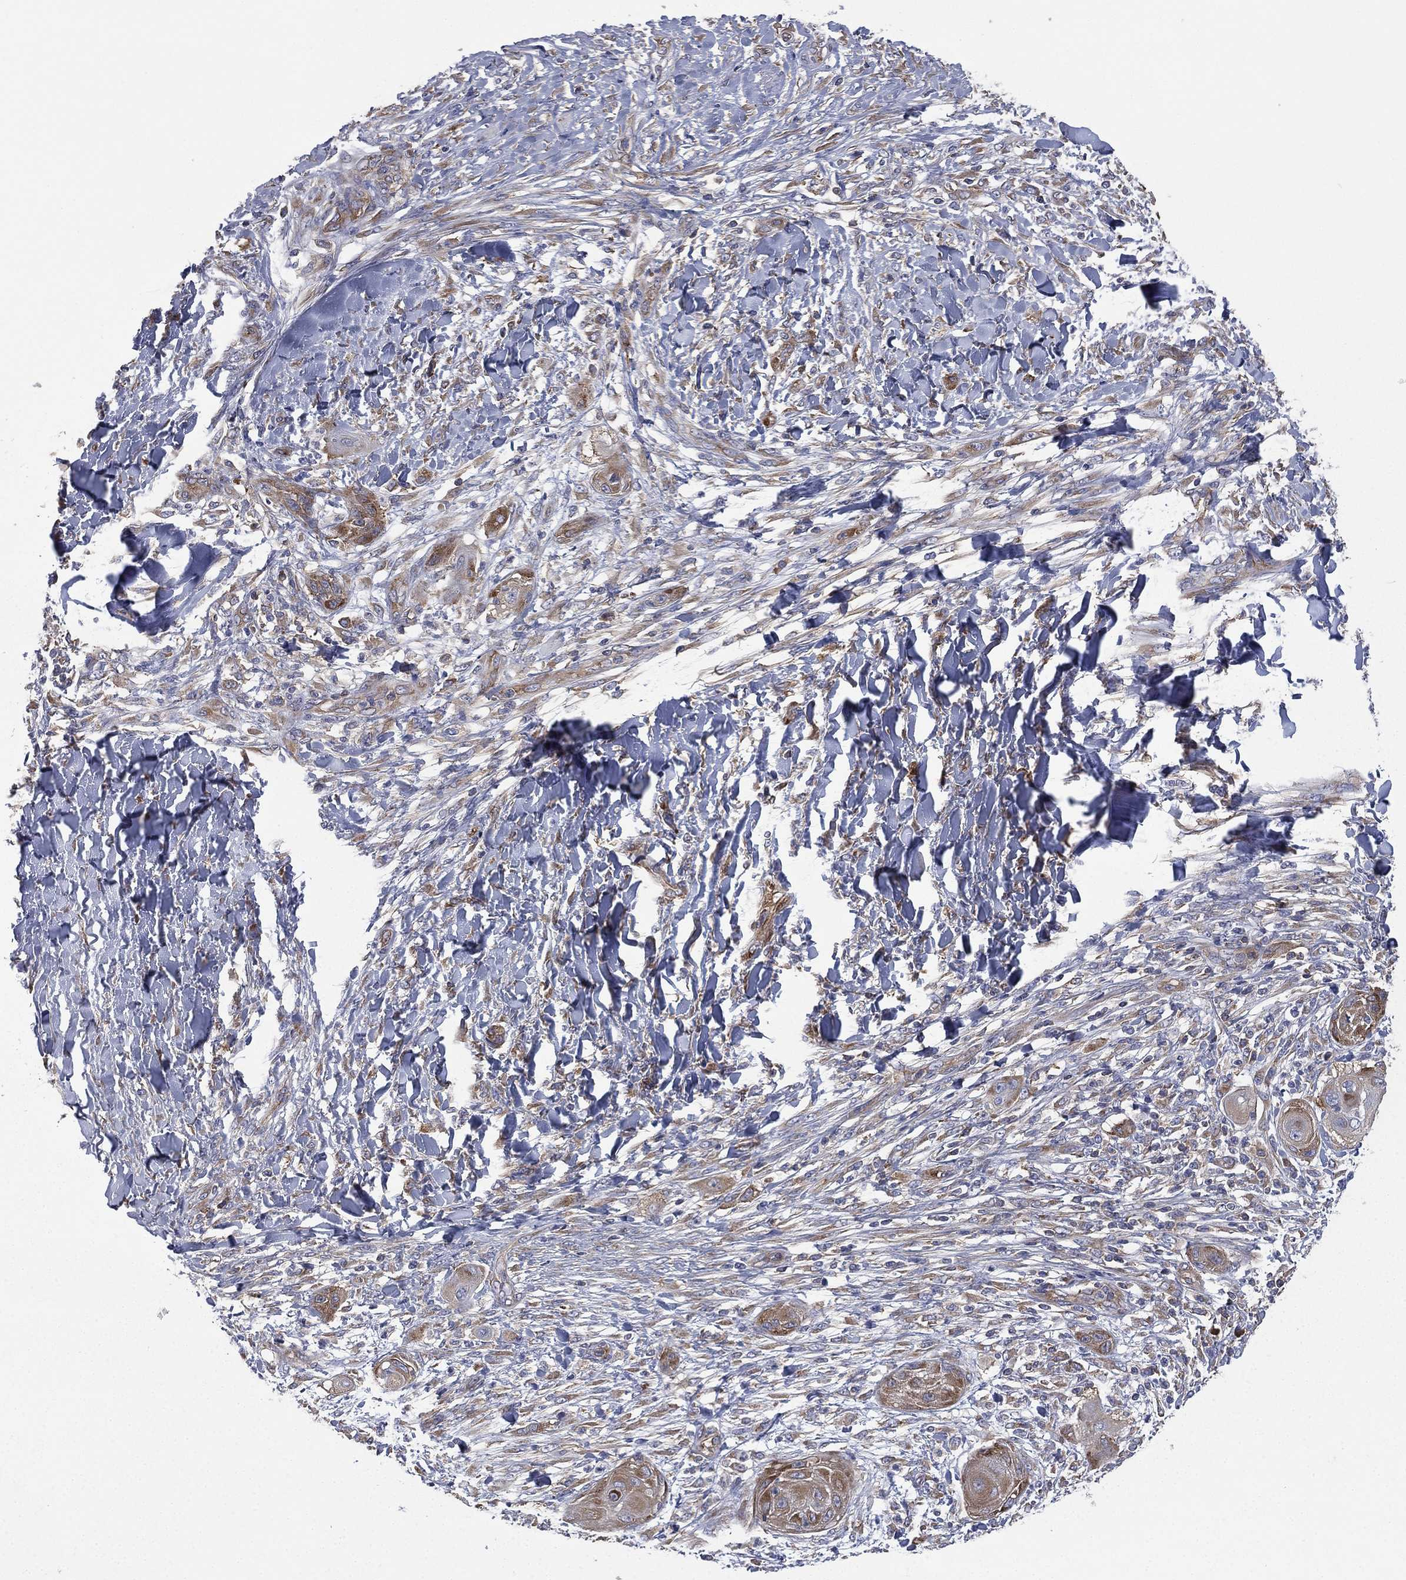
{"staining": {"intensity": "moderate", "quantity": "25%-75%", "location": "cytoplasmic/membranous"}, "tissue": "skin cancer", "cell_type": "Tumor cells", "image_type": "cancer", "snomed": [{"axis": "morphology", "description": "Squamous cell carcinoma, NOS"}, {"axis": "topography", "description": "Skin"}], "caption": "Human skin cancer stained for a protein (brown) displays moderate cytoplasmic/membranous positive expression in about 25%-75% of tumor cells.", "gene": "FARSA", "patient": {"sex": "male", "age": 62}}